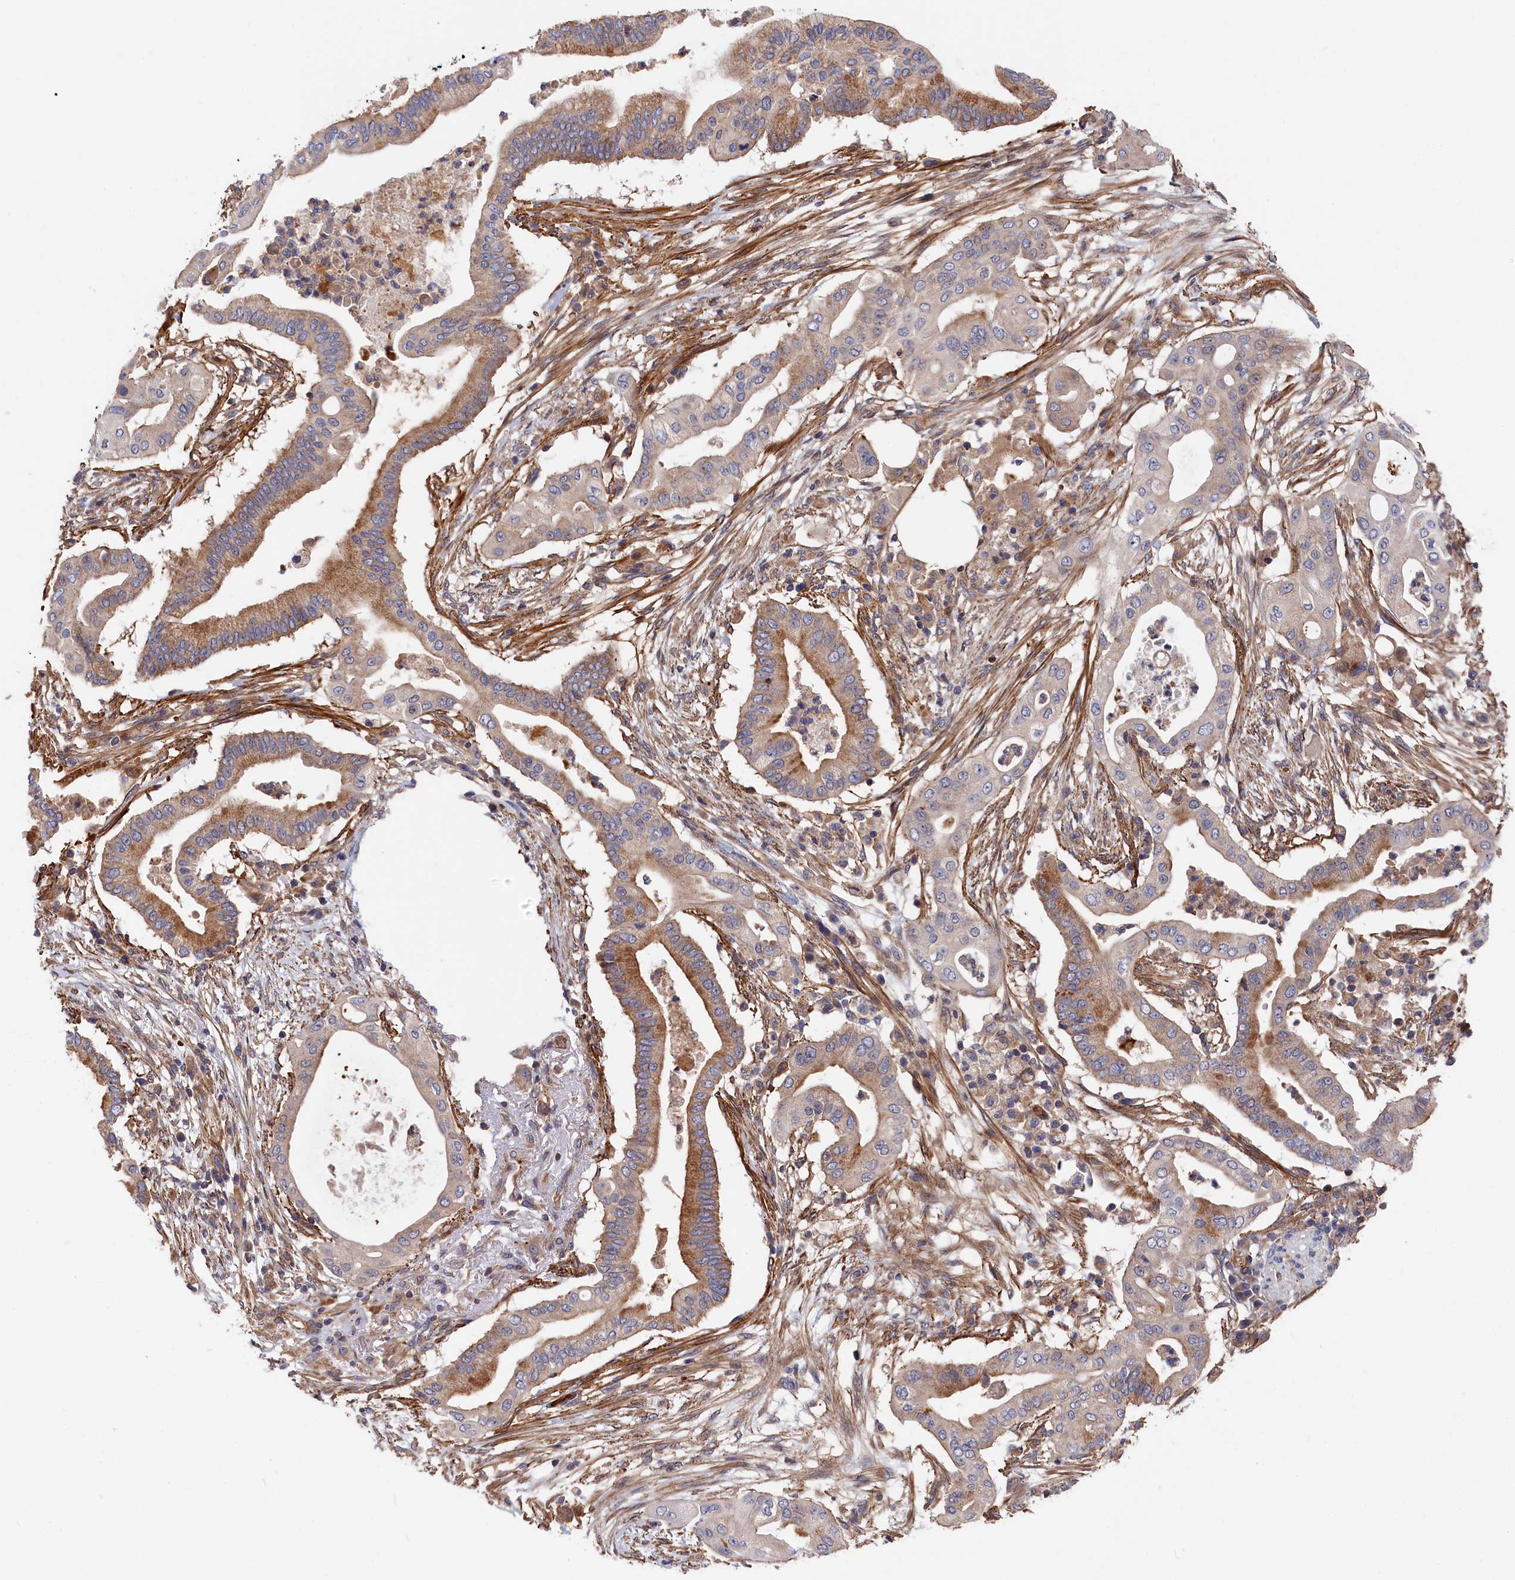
{"staining": {"intensity": "moderate", "quantity": "25%-75%", "location": "cytoplasmic/membranous"}, "tissue": "pancreatic cancer", "cell_type": "Tumor cells", "image_type": "cancer", "snomed": [{"axis": "morphology", "description": "Adenocarcinoma, NOS"}, {"axis": "topography", "description": "Pancreas"}], "caption": "This micrograph shows adenocarcinoma (pancreatic) stained with IHC to label a protein in brown. The cytoplasmic/membranous of tumor cells show moderate positivity for the protein. Nuclei are counter-stained blue.", "gene": "LDHD", "patient": {"sex": "male", "age": 68}}